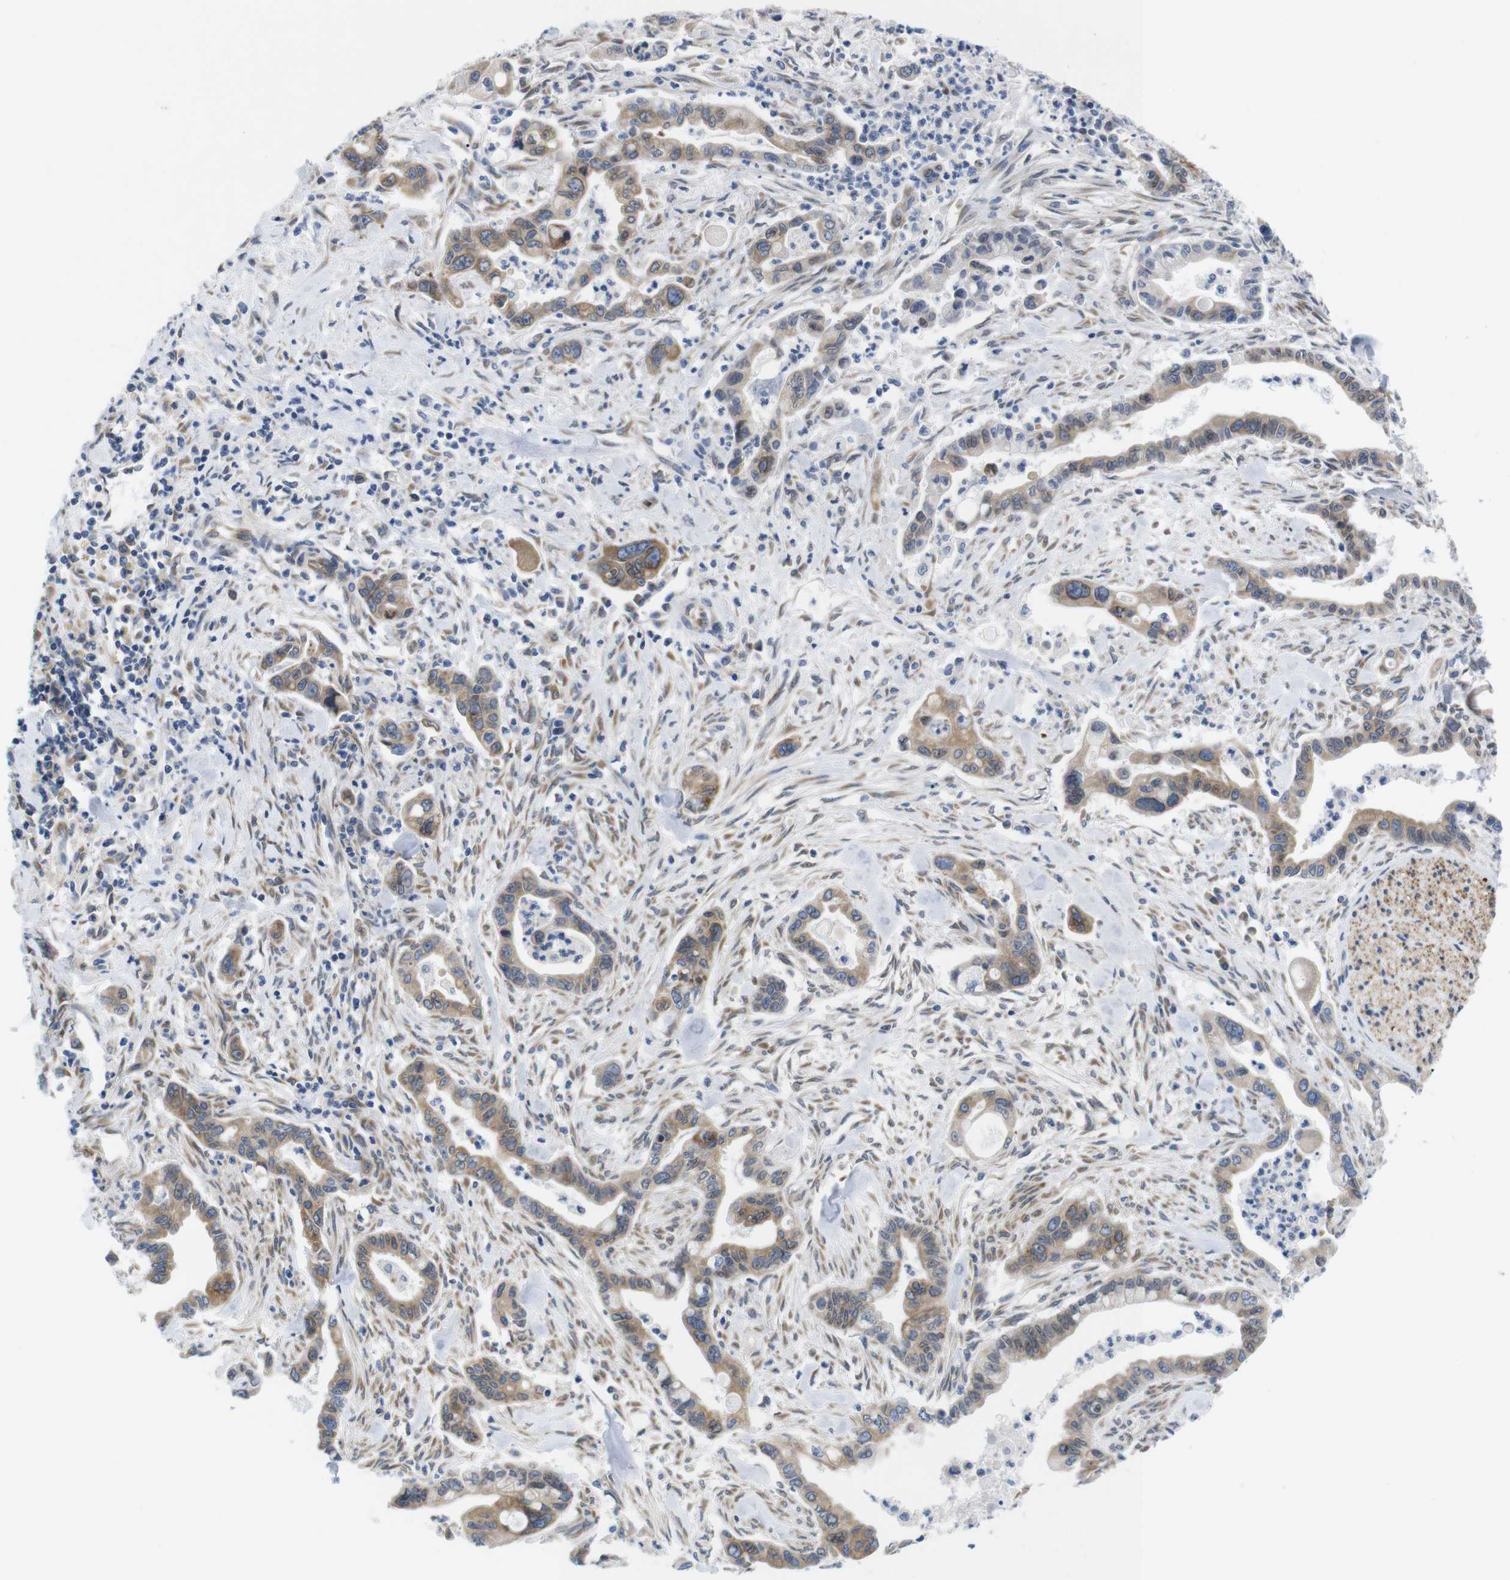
{"staining": {"intensity": "moderate", "quantity": ">75%", "location": "cytoplasmic/membranous"}, "tissue": "pancreatic cancer", "cell_type": "Tumor cells", "image_type": "cancer", "snomed": [{"axis": "morphology", "description": "Adenocarcinoma, NOS"}, {"axis": "topography", "description": "Pancreas"}], "caption": "A histopathology image showing moderate cytoplasmic/membranous staining in about >75% of tumor cells in adenocarcinoma (pancreatic), as visualized by brown immunohistochemical staining.", "gene": "HACD3", "patient": {"sex": "male", "age": 70}}